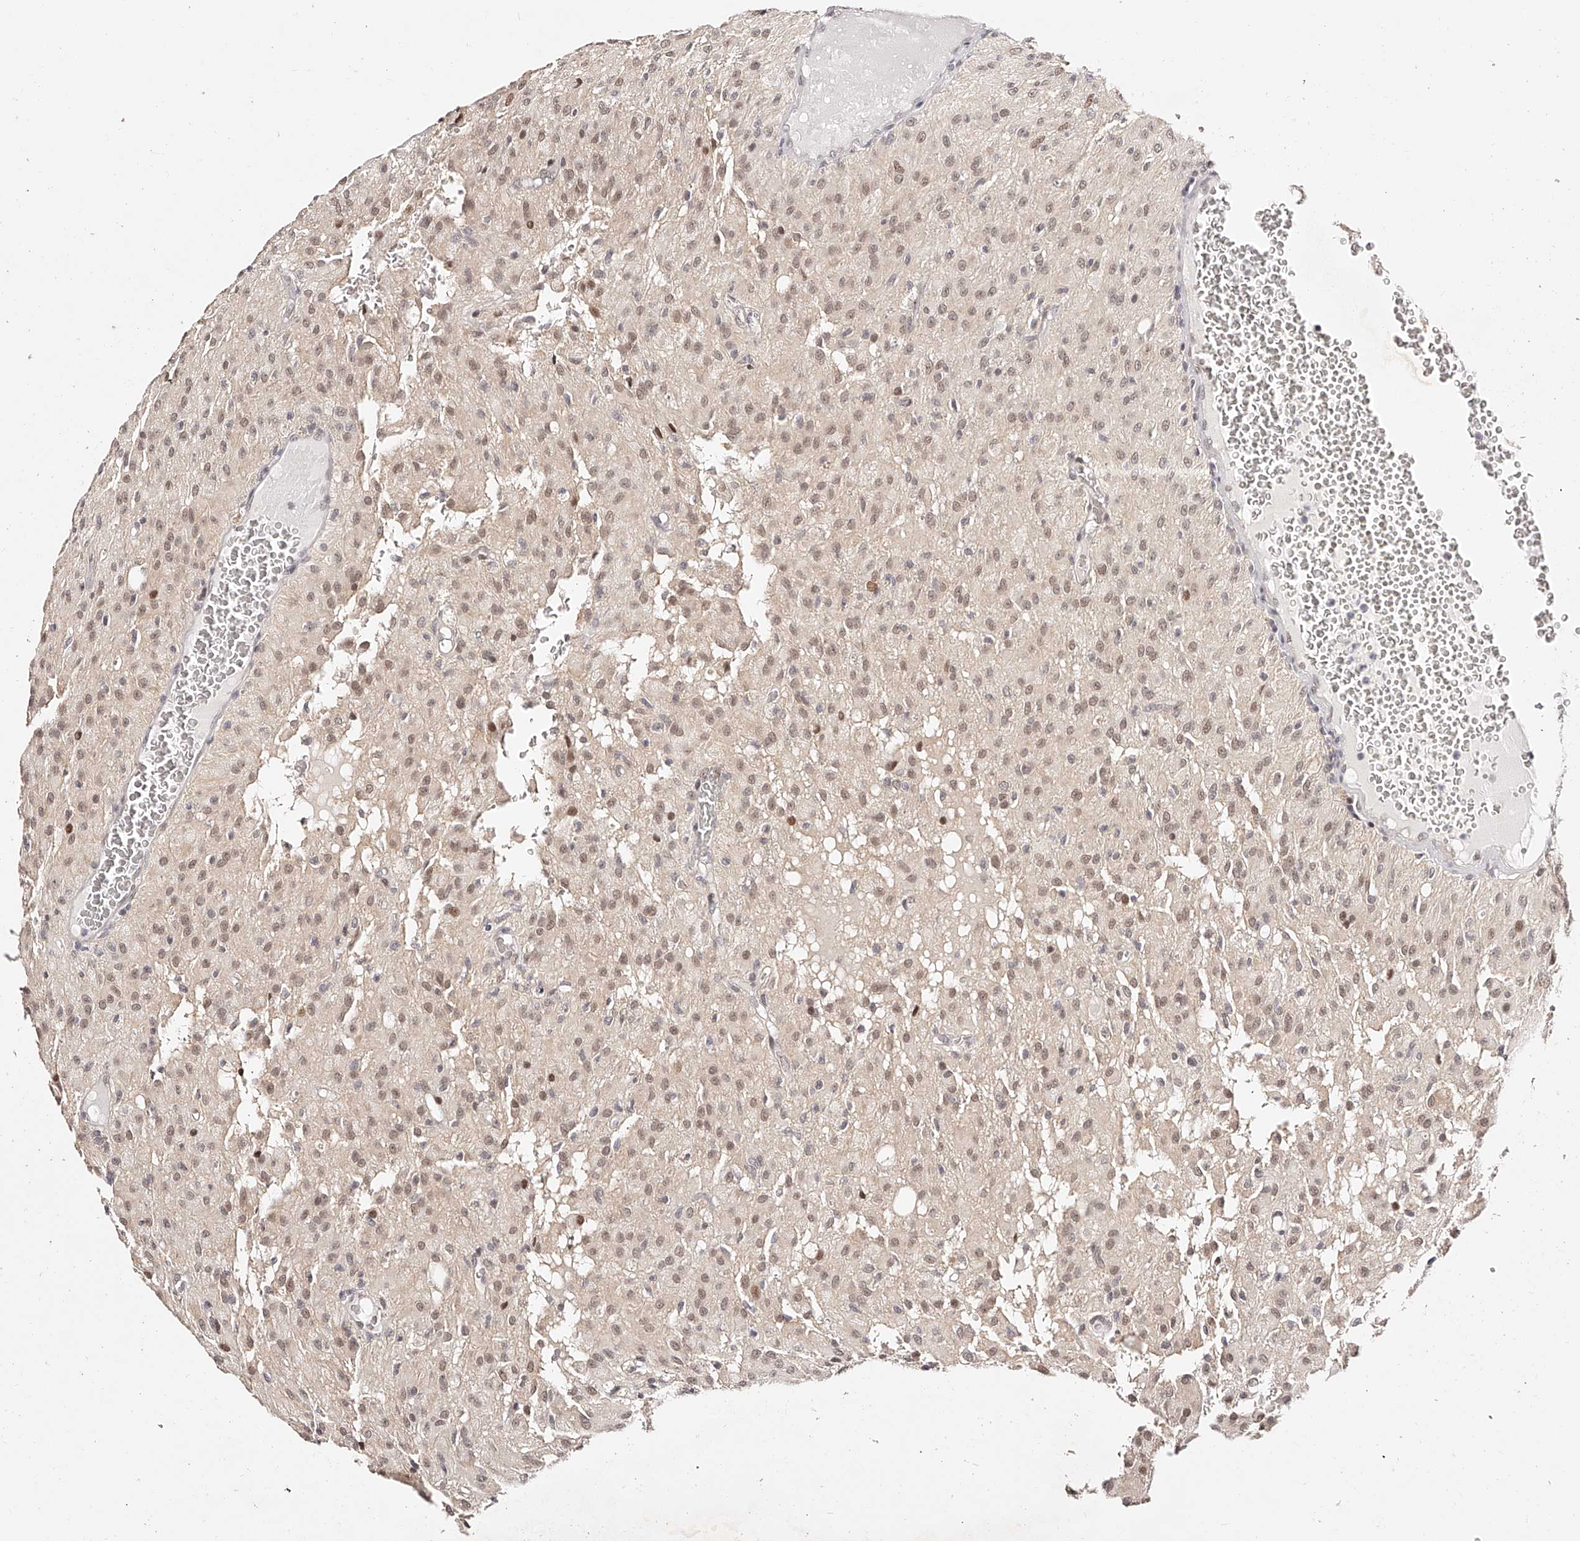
{"staining": {"intensity": "moderate", "quantity": ">75%", "location": "nuclear"}, "tissue": "glioma", "cell_type": "Tumor cells", "image_type": "cancer", "snomed": [{"axis": "morphology", "description": "Glioma, malignant, High grade"}, {"axis": "topography", "description": "Brain"}], "caption": "Malignant high-grade glioma stained with DAB (3,3'-diaminobenzidine) IHC demonstrates medium levels of moderate nuclear expression in about >75% of tumor cells.", "gene": "USF3", "patient": {"sex": "female", "age": 59}}